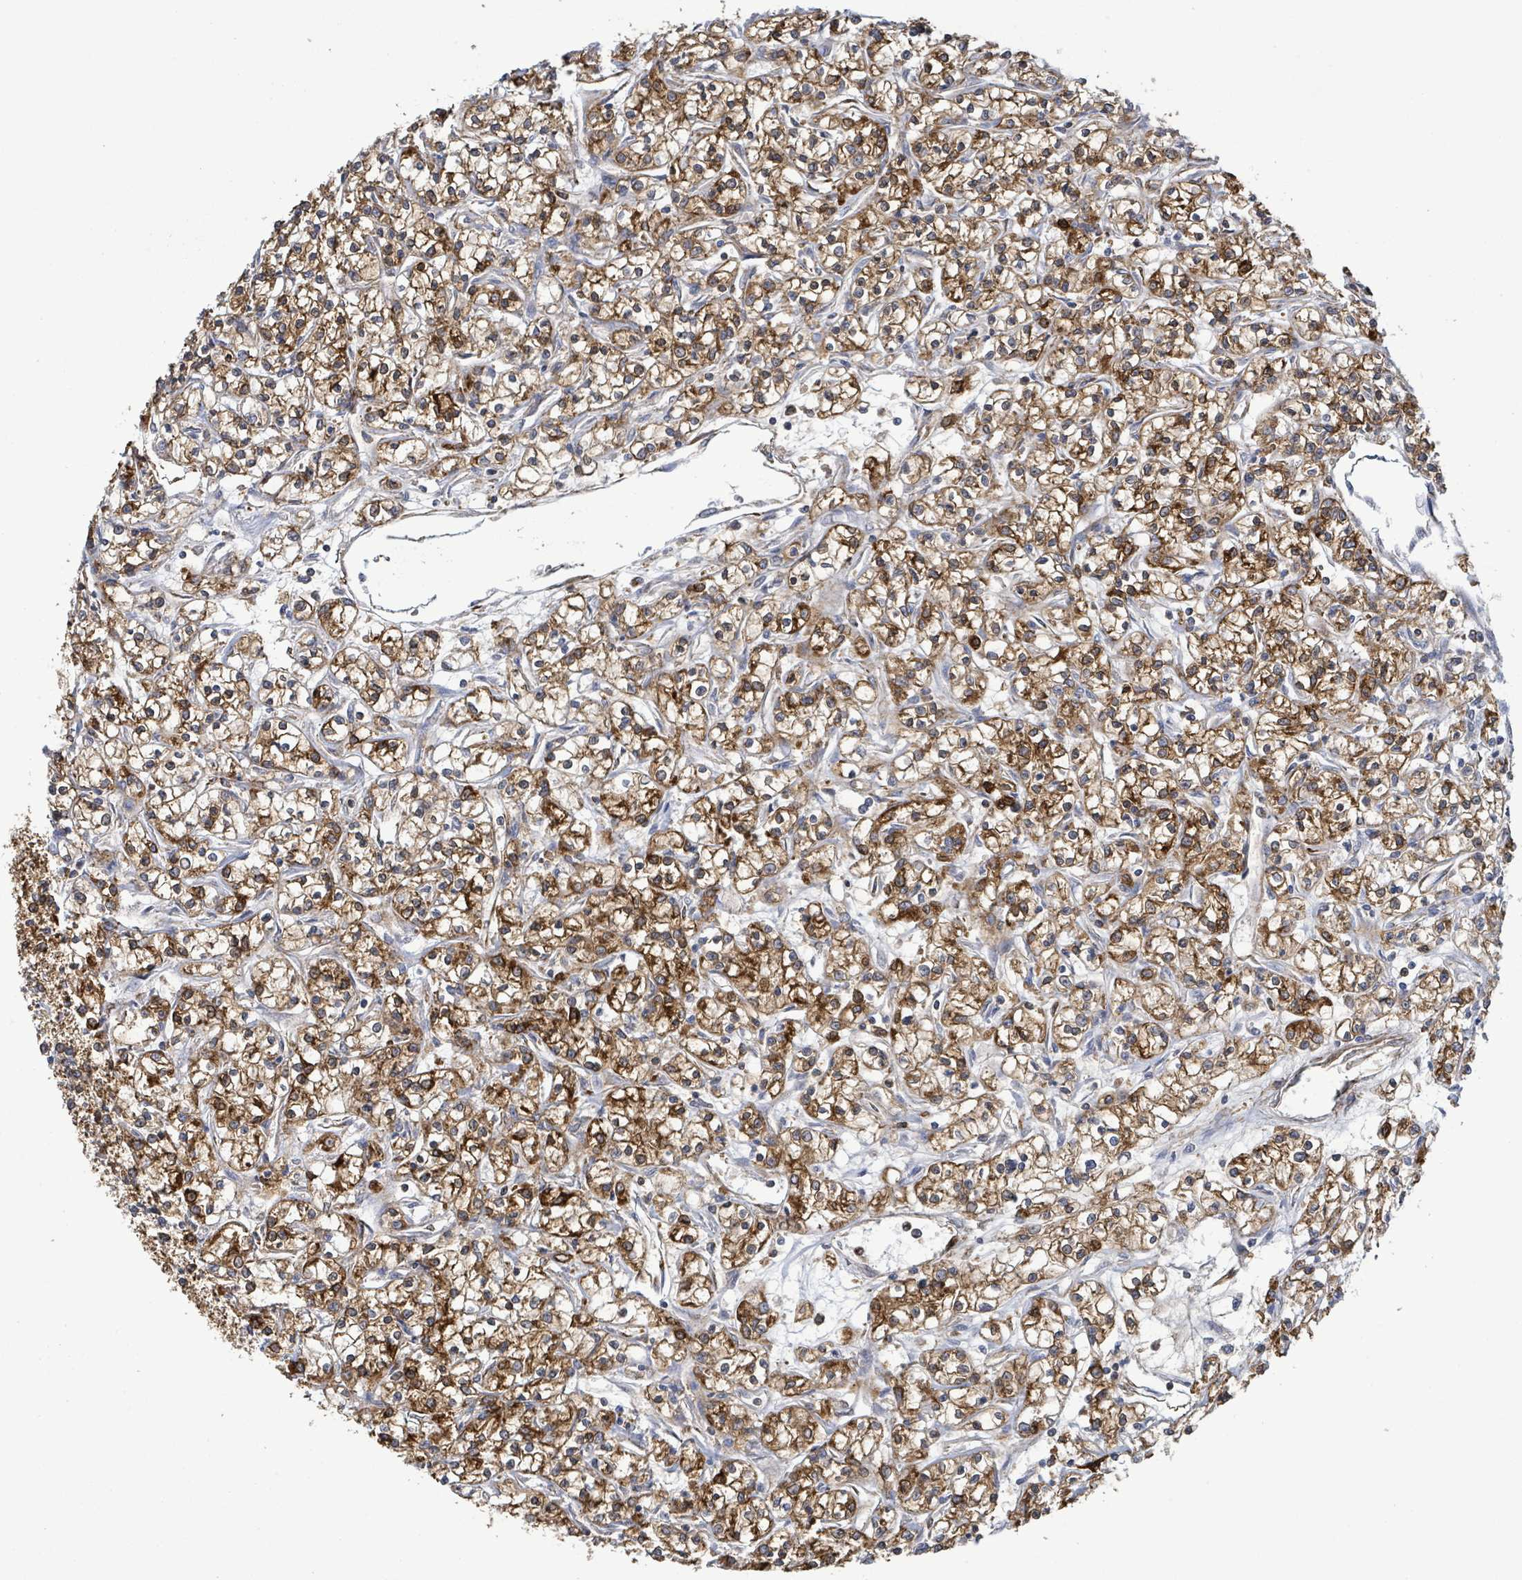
{"staining": {"intensity": "moderate", "quantity": ">75%", "location": "cytoplasmic/membranous"}, "tissue": "renal cancer", "cell_type": "Tumor cells", "image_type": "cancer", "snomed": [{"axis": "morphology", "description": "Adenocarcinoma, NOS"}, {"axis": "topography", "description": "Kidney"}], "caption": "A medium amount of moderate cytoplasmic/membranous positivity is appreciated in about >75% of tumor cells in renal cancer tissue. Using DAB (brown) and hematoxylin (blue) stains, captured at high magnification using brightfield microscopy.", "gene": "EGFL7", "patient": {"sex": "female", "age": 59}}